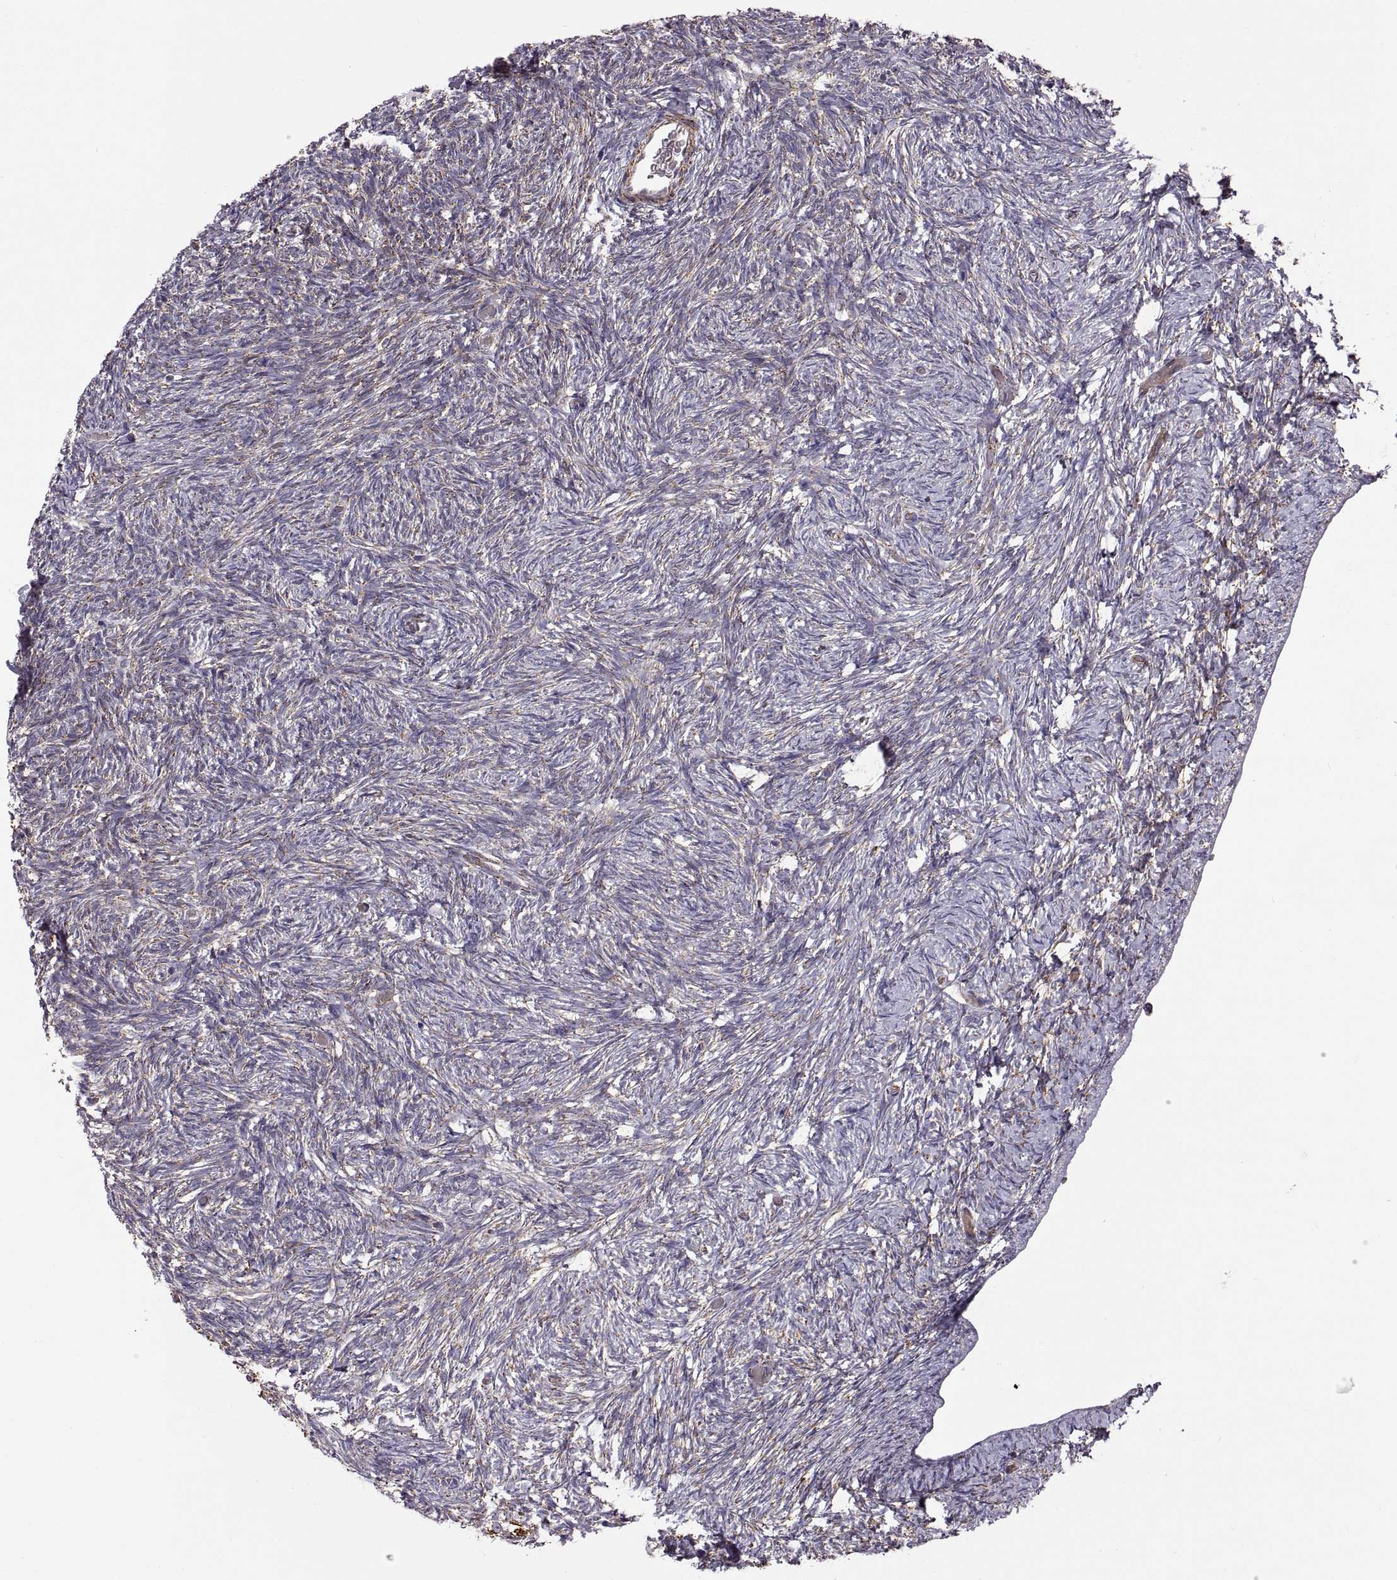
{"staining": {"intensity": "weak", "quantity": "<25%", "location": "cytoplasmic/membranous"}, "tissue": "ovary", "cell_type": "Ovarian stroma cells", "image_type": "normal", "snomed": [{"axis": "morphology", "description": "Normal tissue, NOS"}, {"axis": "topography", "description": "Ovary"}], "caption": "The immunohistochemistry histopathology image has no significant staining in ovarian stroma cells of ovary. (DAB immunohistochemistry (IHC), high magnification).", "gene": "ARSD", "patient": {"sex": "female", "age": 39}}